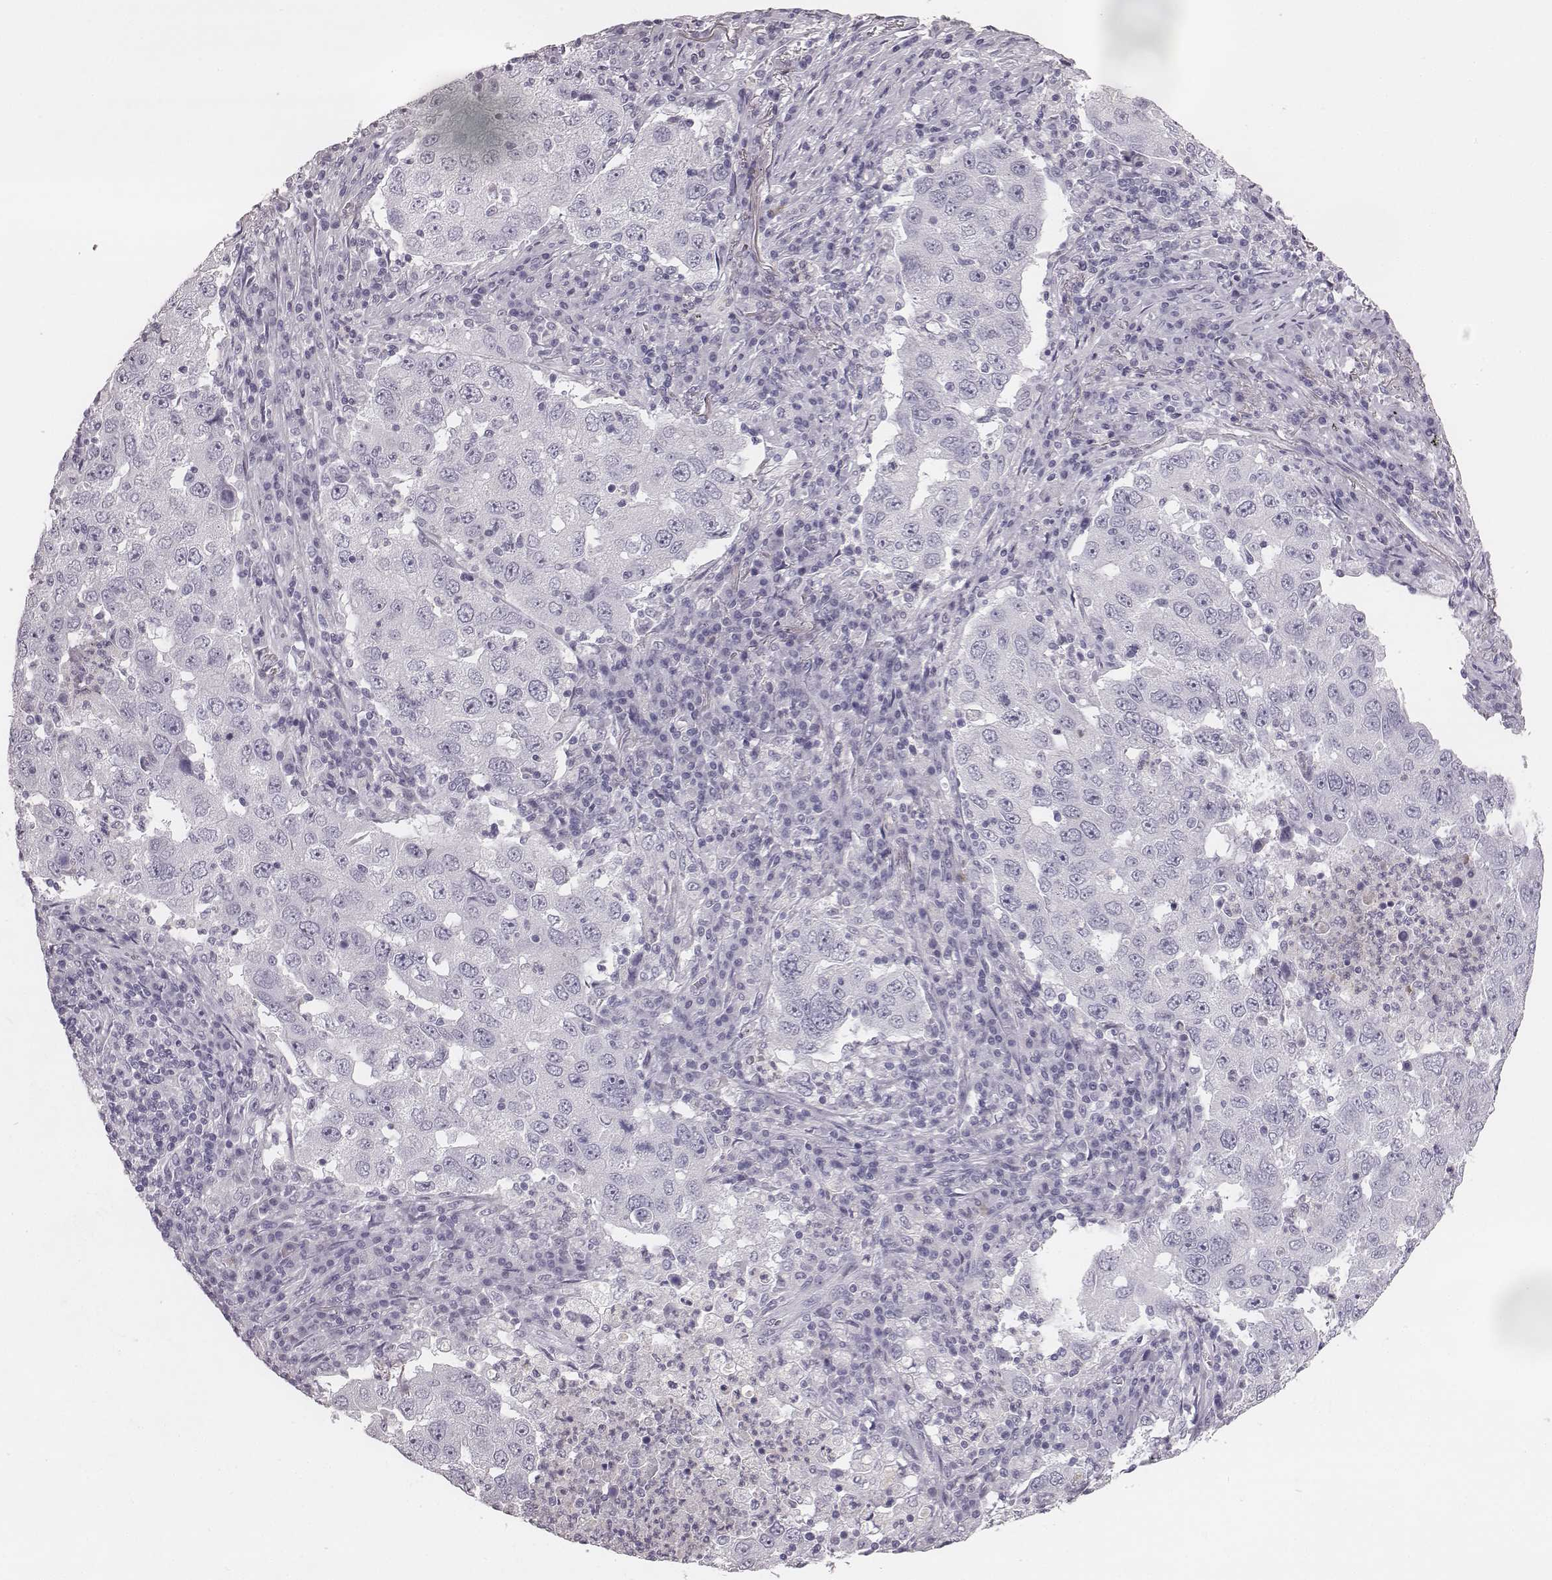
{"staining": {"intensity": "negative", "quantity": "none", "location": "none"}, "tissue": "lung cancer", "cell_type": "Tumor cells", "image_type": "cancer", "snomed": [{"axis": "morphology", "description": "Adenocarcinoma, NOS"}, {"axis": "topography", "description": "Lung"}], "caption": "Lung cancer (adenocarcinoma) was stained to show a protein in brown. There is no significant expression in tumor cells. Nuclei are stained in blue.", "gene": "CSH1", "patient": {"sex": "male", "age": 73}}